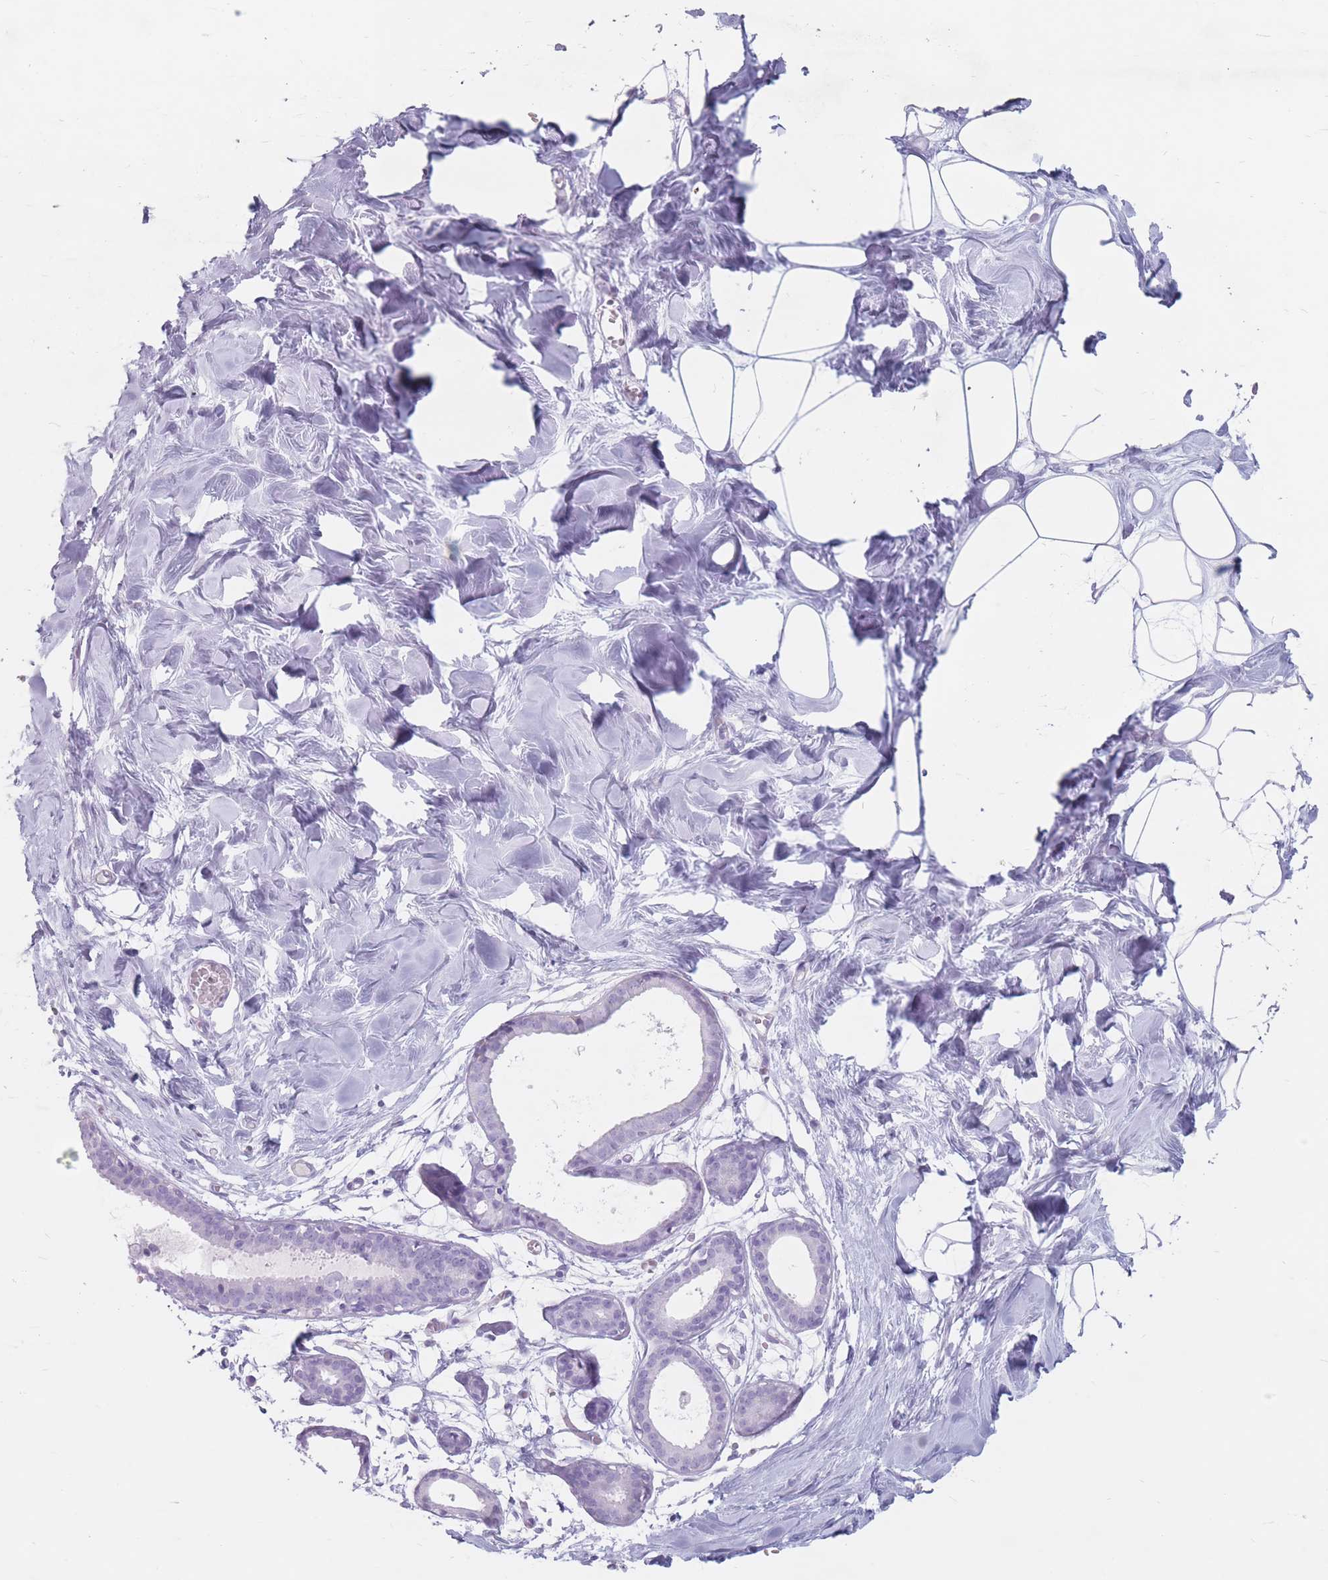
{"staining": {"intensity": "negative", "quantity": "none", "location": "none"}, "tissue": "breast", "cell_type": "Adipocytes", "image_type": "normal", "snomed": [{"axis": "morphology", "description": "Normal tissue, NOS"}, {"axis": "topography", "description": "Breast"}], "caption": "Histopathology image shows no protein staining in adipocytes of normal breast.", "gene": "ST3GAL5", "patient": {"sex": "female", "age": 27}}